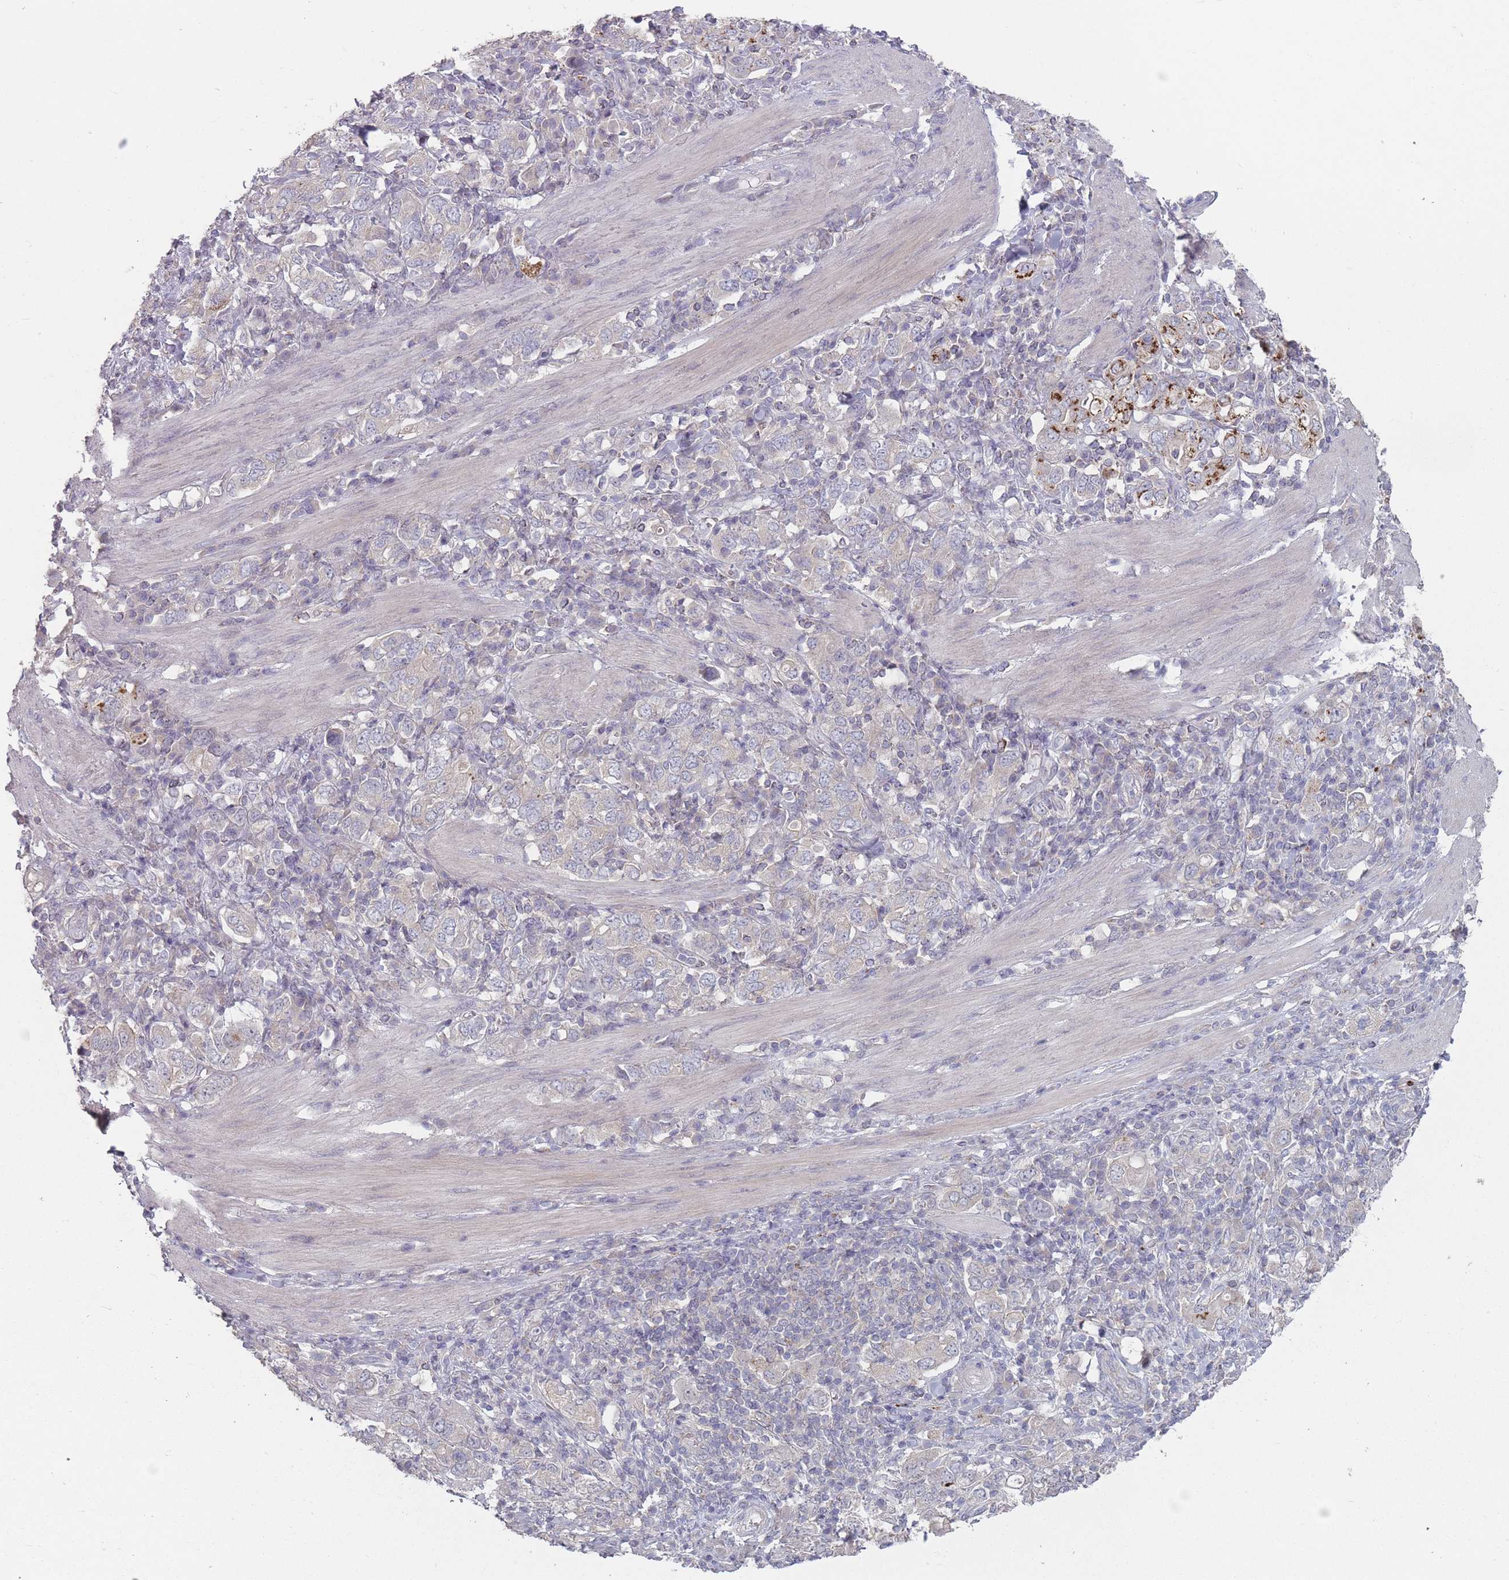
{"staining": {"intensity": "strong", "quantity": "<25%", "location": "cytoplasmic/membranous"}, "tissue": "stomach cancer", "cell_type": "Tumor cells", "image_type": "cancer", "snomed": [{"axis": "morphology", "description": "Adenocarcinoma, NOS"}, {"axis": "topography", "description": "Stomach, upper"}, {"axis": "topography", "description": "Stomach"}], "caption": "An image of stomach adenocarcinoma stained for a protein shows strong cytoplasmic/membranous brown staining in tumor cells.", "gene": "AKAIN1", "patient": {"sex": "male", "age": 62}}